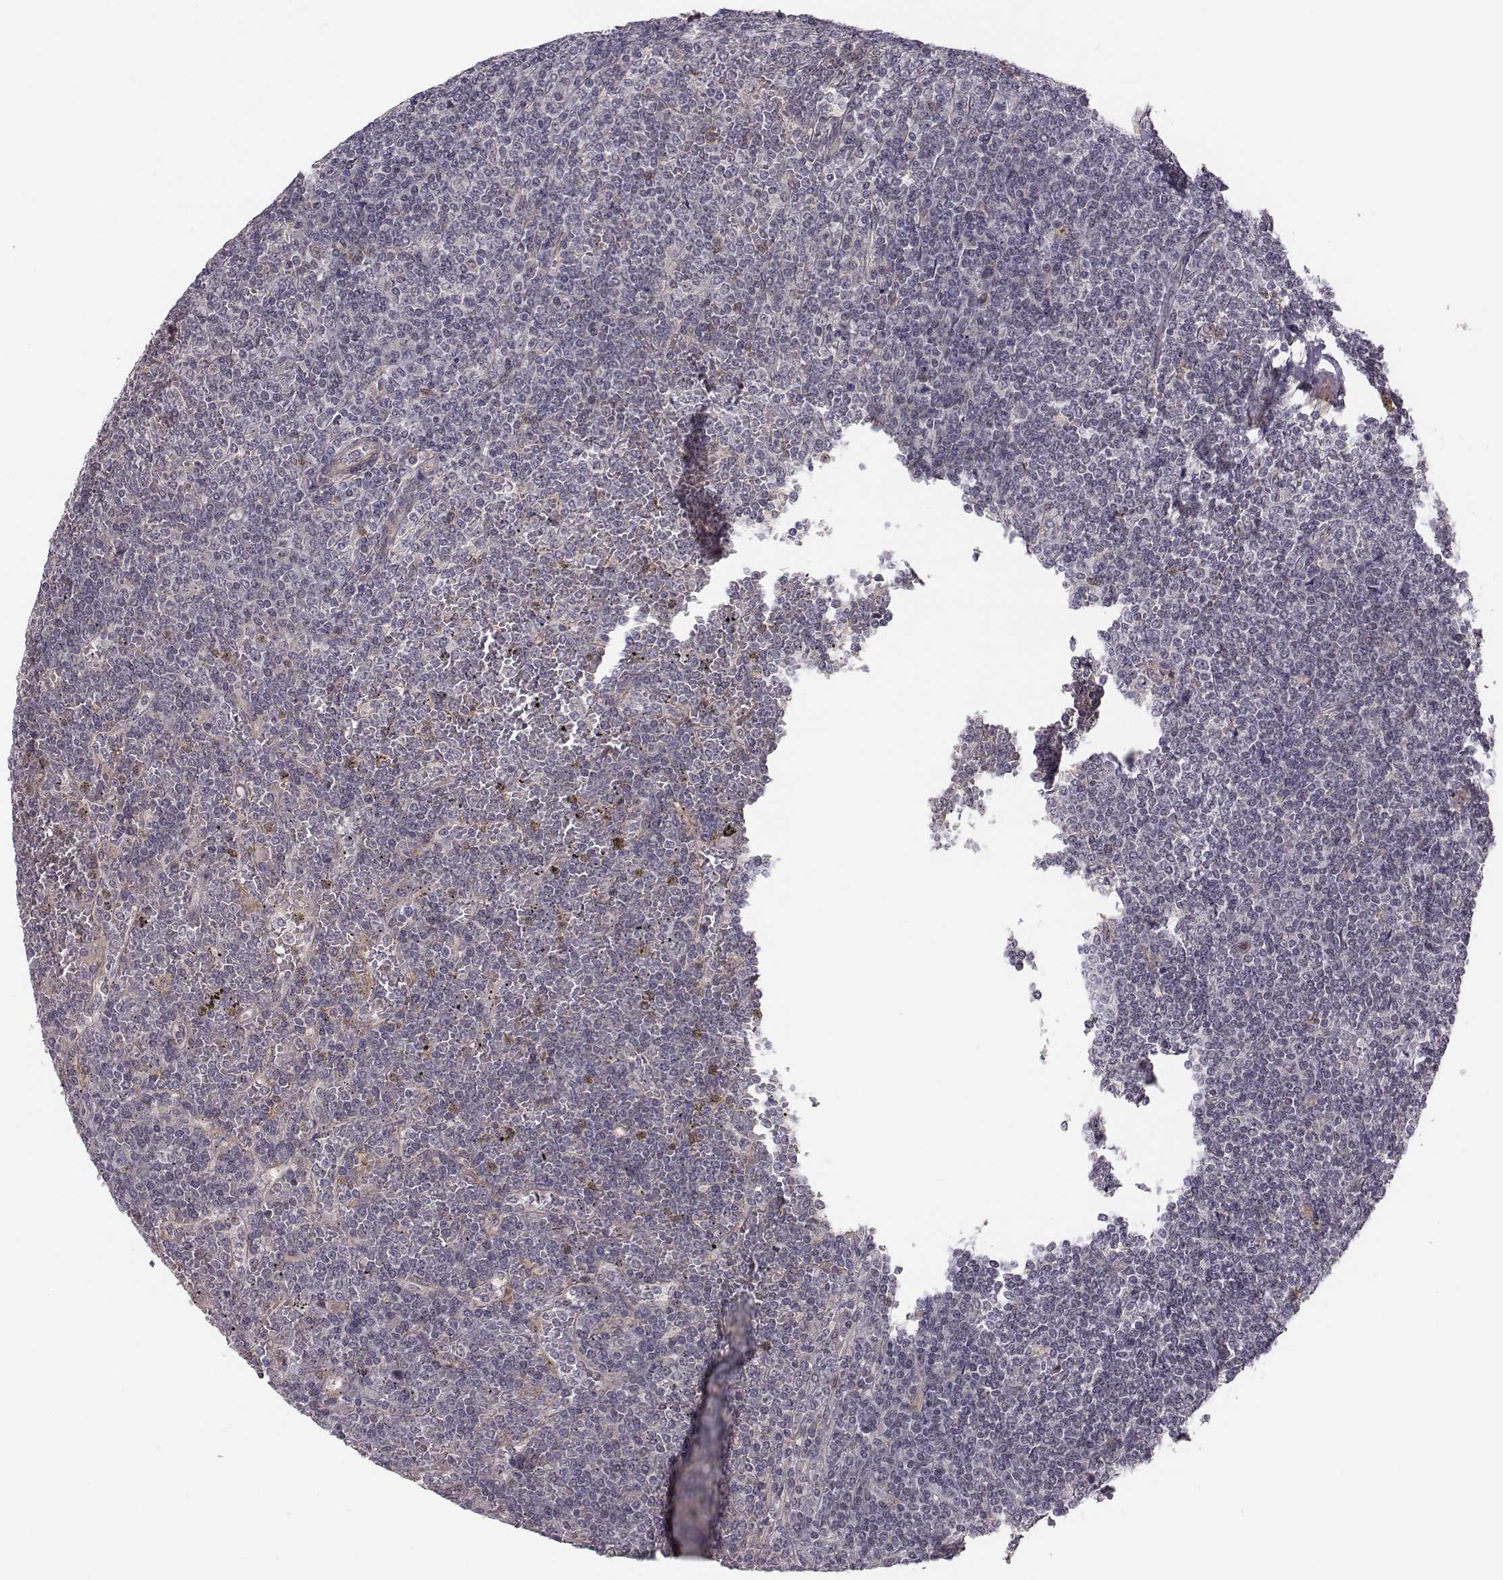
{"staining": {"intensity": "negative", "quantity": "none", "location": "none"}, "tissue": "lymphoma", "cell_type": "Tumor cells", "image_type": "cancer", "snomed": [{"axis": "morphology", "description": "Malignant lymphoma, non-Hodgkin's type, Low grade"}, {"axis": "topography", "description": "Spleen"}], "caption": "Protein analysis of low-grade malignant lymphoma, non-Hodgkin's type displays no significant positivity in tumor cells.", "gene": "PLEKHG3", "patient": {"sex": "female", "age": 19}}